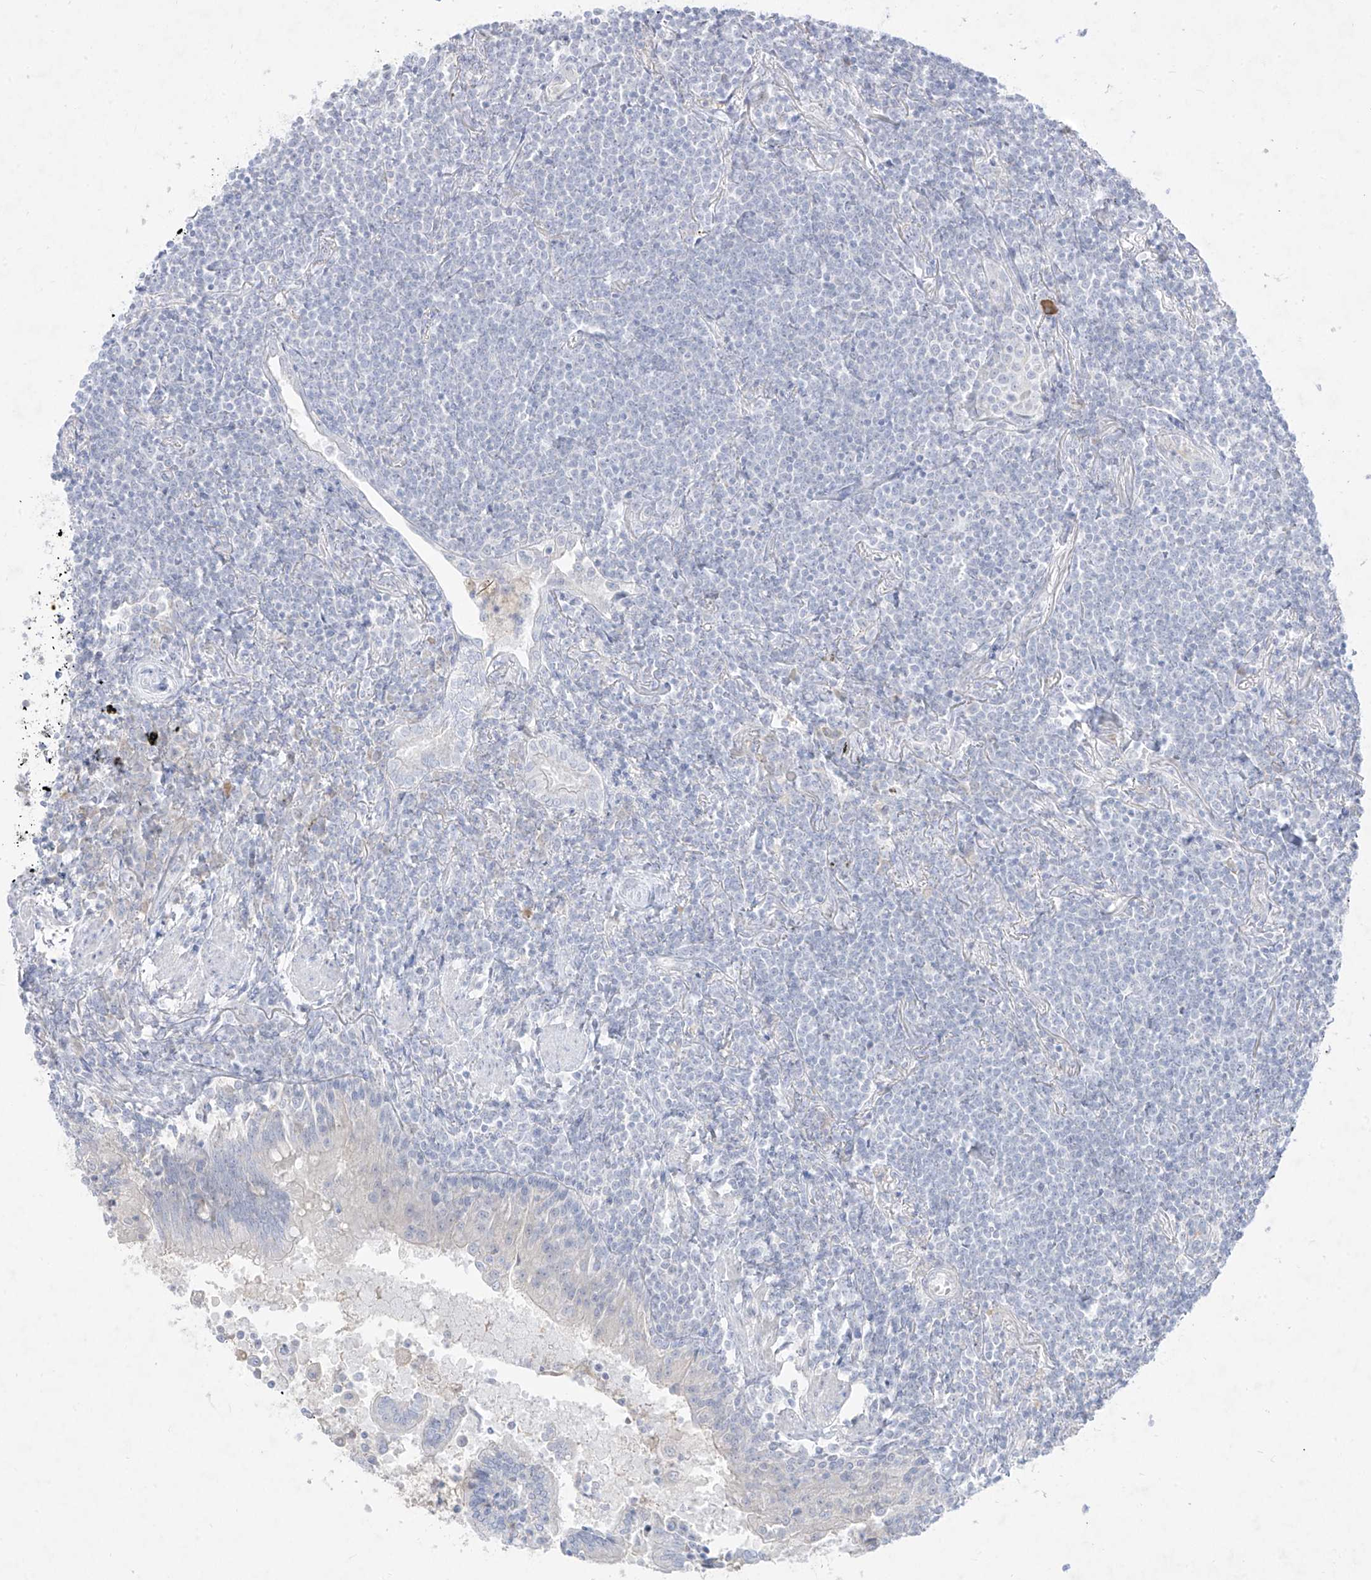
{"staining": {"intensity": "negative", "quantity": "none", "location": "none"}, "tissue": "lymphoma", "cell_type": "Tumor cells", "image_type": "cancer", "snomed": [{"axis": "morphology", "description": "Malignant lymphoma, non-Hodgkin's type, Low grade"}, {"axis": "topography", "description": "Lung"}], "caption": "Micrograph shows no significant protein expression in tumor cells of lymphoma.", "gene": "TGM4", "patient": {"sex": "female", "age": 71}}